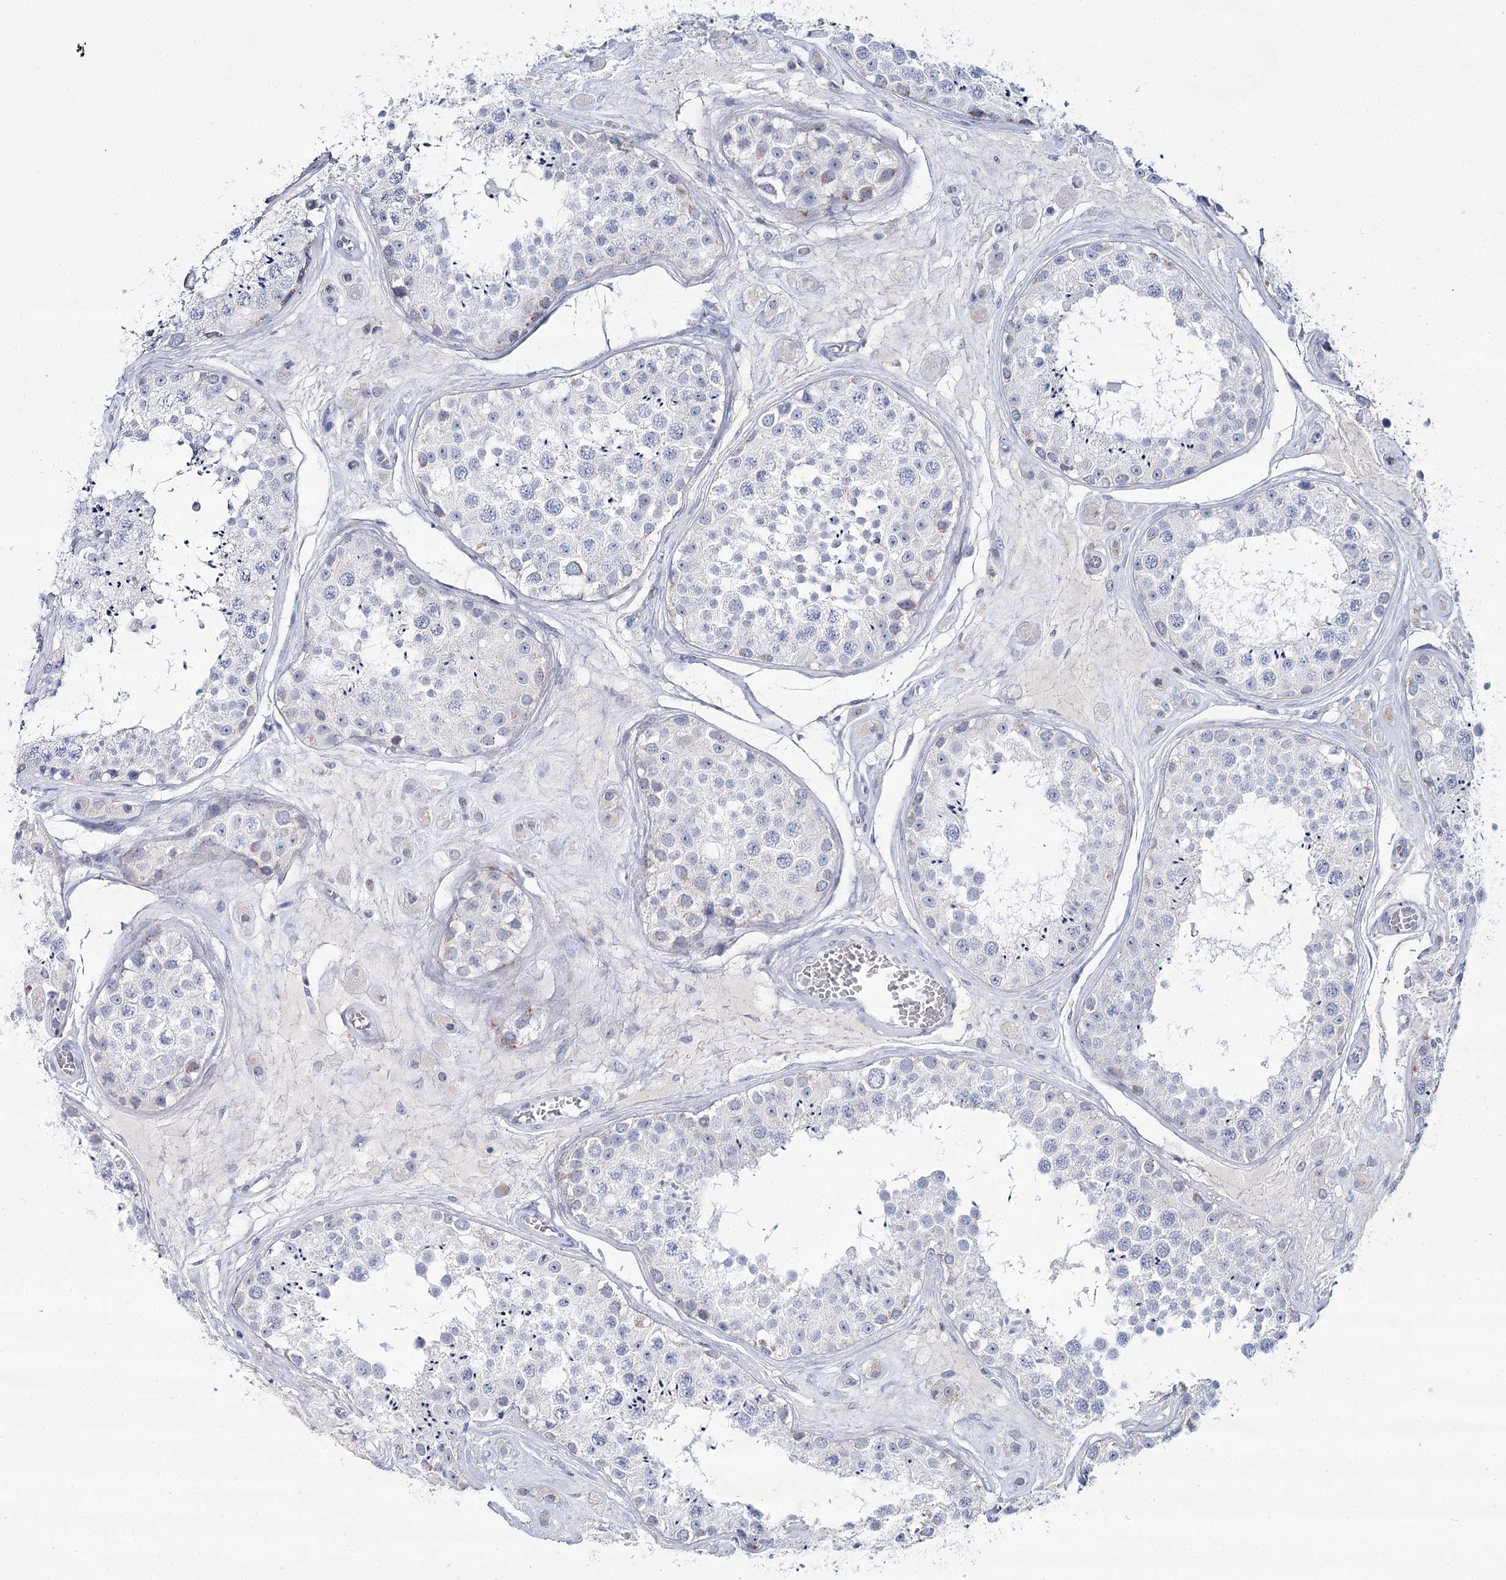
{"staining": {"intensity": "negative", "quantity": "none", "location": "none"}, "tissue": "testis", "cell_type": "Cells in seminiferous ducts", "image_type": "normal", "snomed": [{"axis": "morphology", "description": "Normal tissue, NOS"}, {"axis": "topography", "description": "Testis"}], "caption": "Immunohistochemistry image of unremarkable testis stained for a protein (brown), which displays no expression in cells in seminiferous ducts. (Immunohistochemistry, brightfield microscopy, high magnification).", "gene": "IGSF3", "patient": {"sex": "male", "age": 25}}